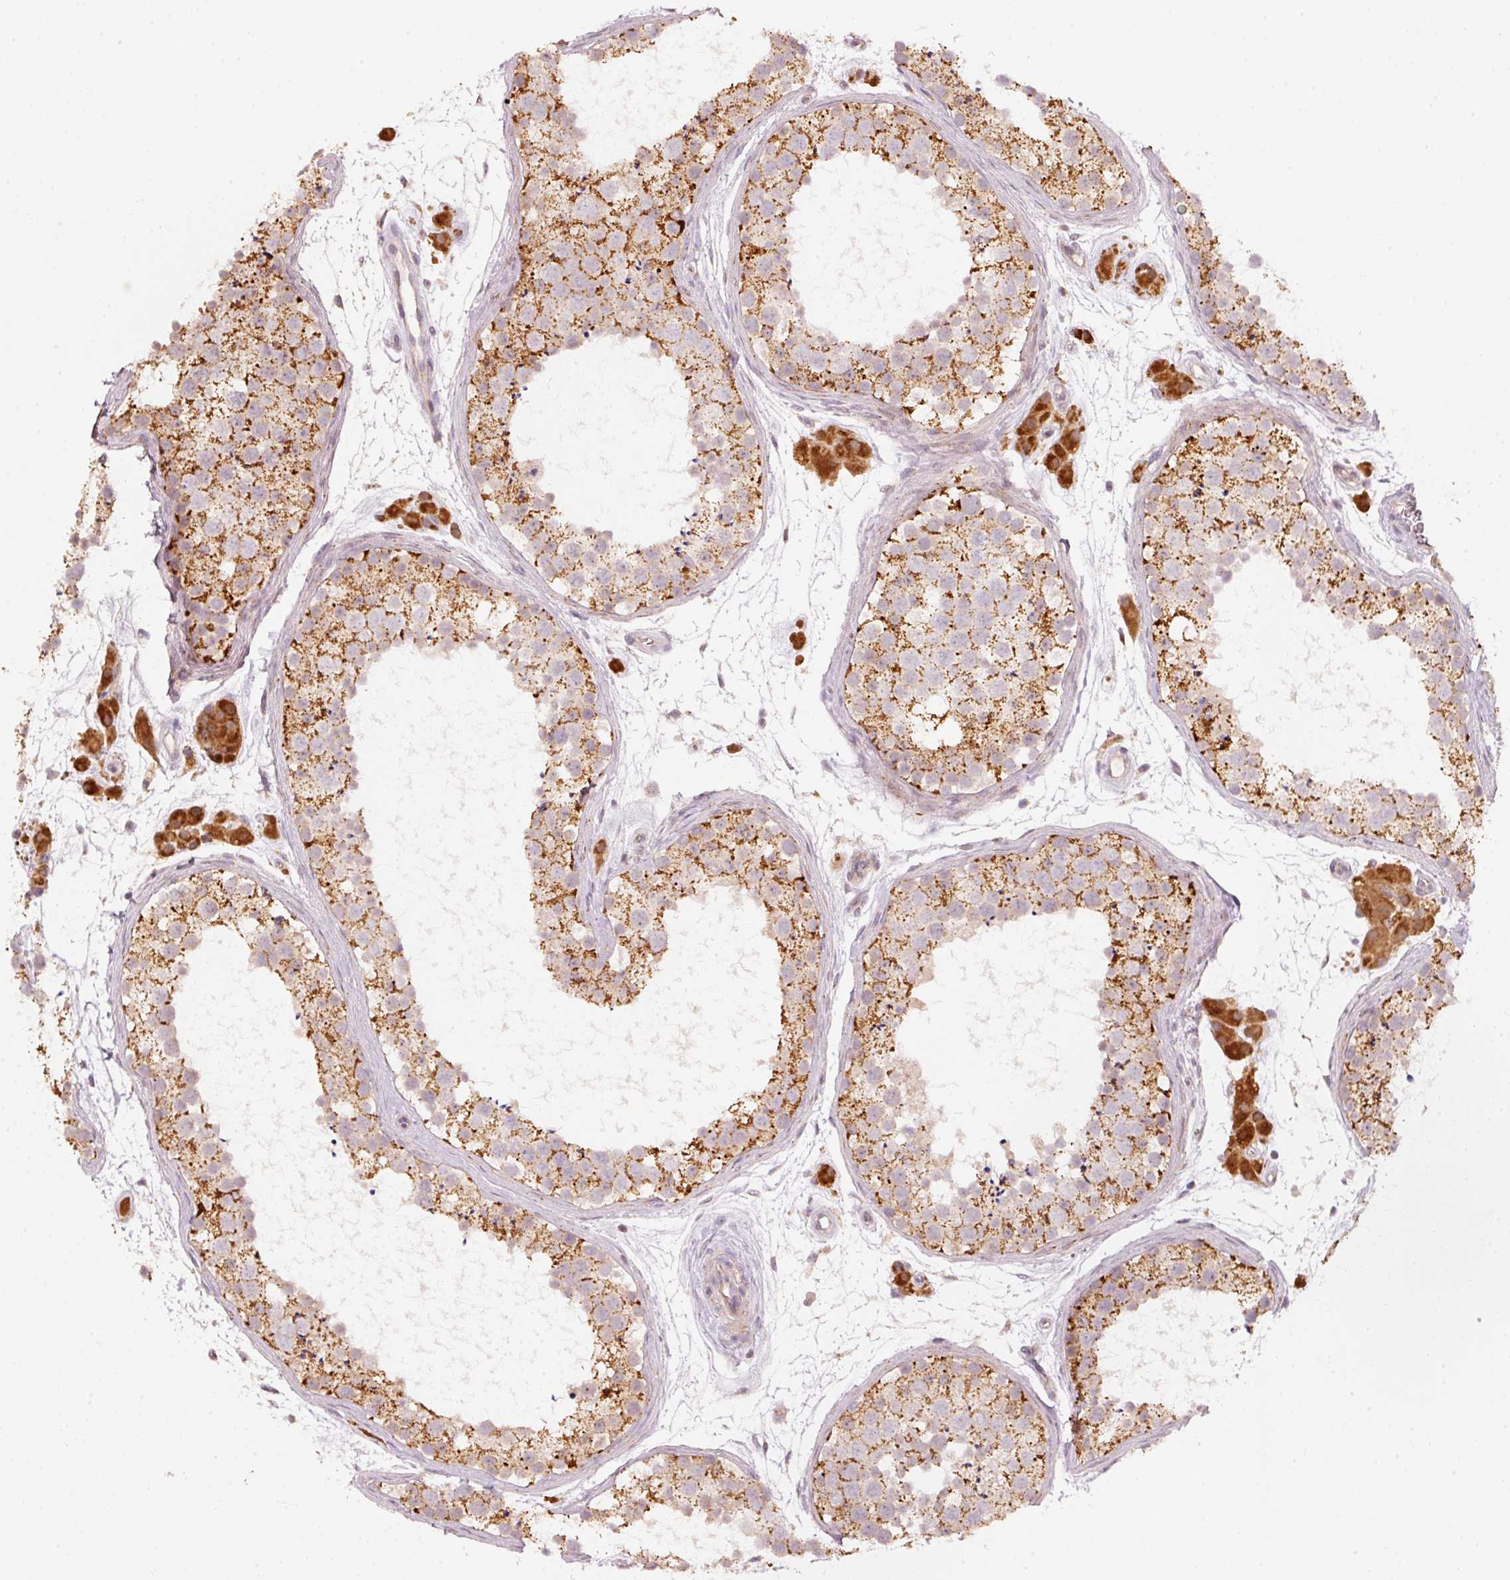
{"staining": {"intensity": "strong", "quantity": "25%-75%", "location": "cytoplasmic/membranous"}, "tissue": "testis", "cell_type": "Cells in seminiferous ducts", "image_type": "normal", "snomed": [{"axis": "morphology", "description": "Normal tissue, NOS"}, {"axis": "topography", "description": "Testis"}], "caption": "Testis stained with immunohistochemistry shows strong cytoplasmic/membranous positivity in about 25%-75% of cells in seminiferous ducts. (brown staining indicates protein expression, while blue staining denotes nuclei).", "gene": "ARHGAP22", "patient": {"sex": "male", "age": 41}}